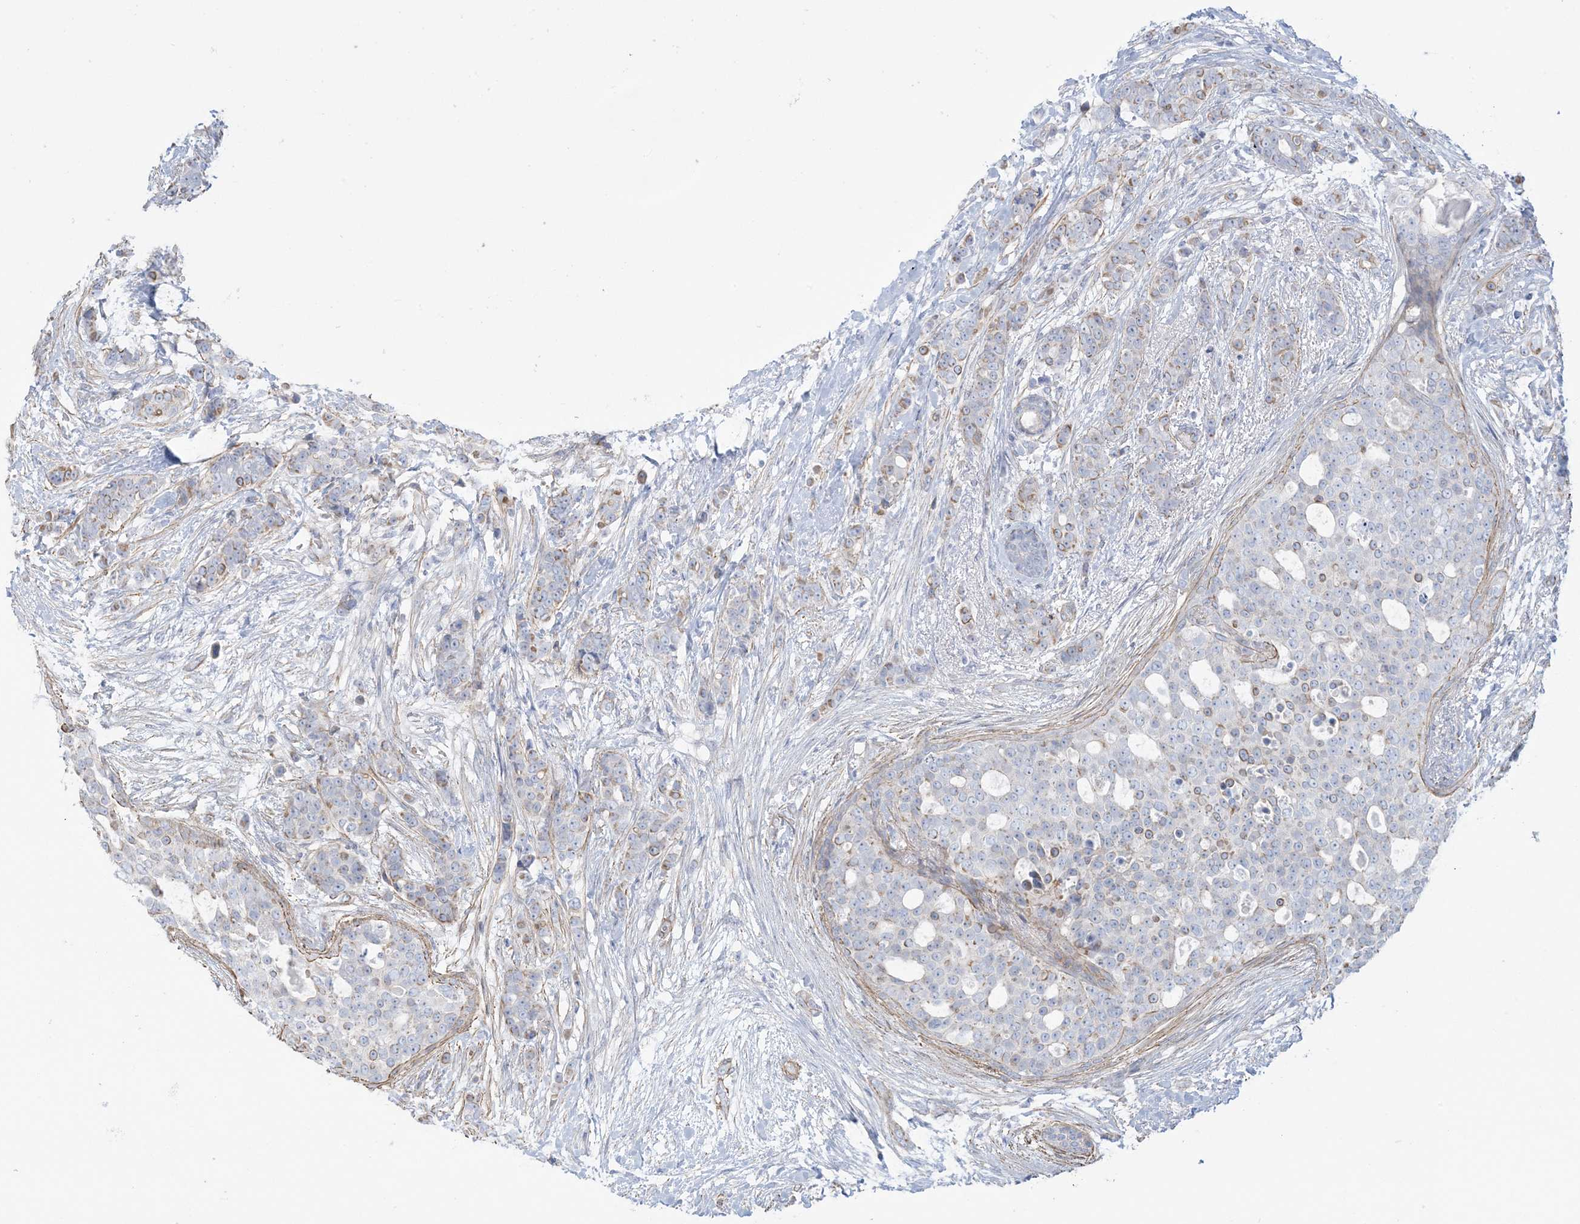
{"staining": {"intensity": "weak", "quantity": "25%-75%", "location": "cytoplasmic/membranous"}, "tissue": "breast cancer", "cell_type": "Tumor cells", "image_type": "cancer", "snomed": [{"axis": "morphology", "description": "Lobular carcinoma"}, {"axis": "topography", "description": "Breast"}], "caption": "Protein expression analysis of human breast cancer (lobular carcinoma) reveals weak cytoplasmic/membranous expression in approximately 25%-75% of tumor cells. (Stains: DAB in brown, nuclei in blue, Microscopy: brightfield microscopy at high magnification).", "gene": "AGXT", "patient": {"sex": "female", "age": 51}}